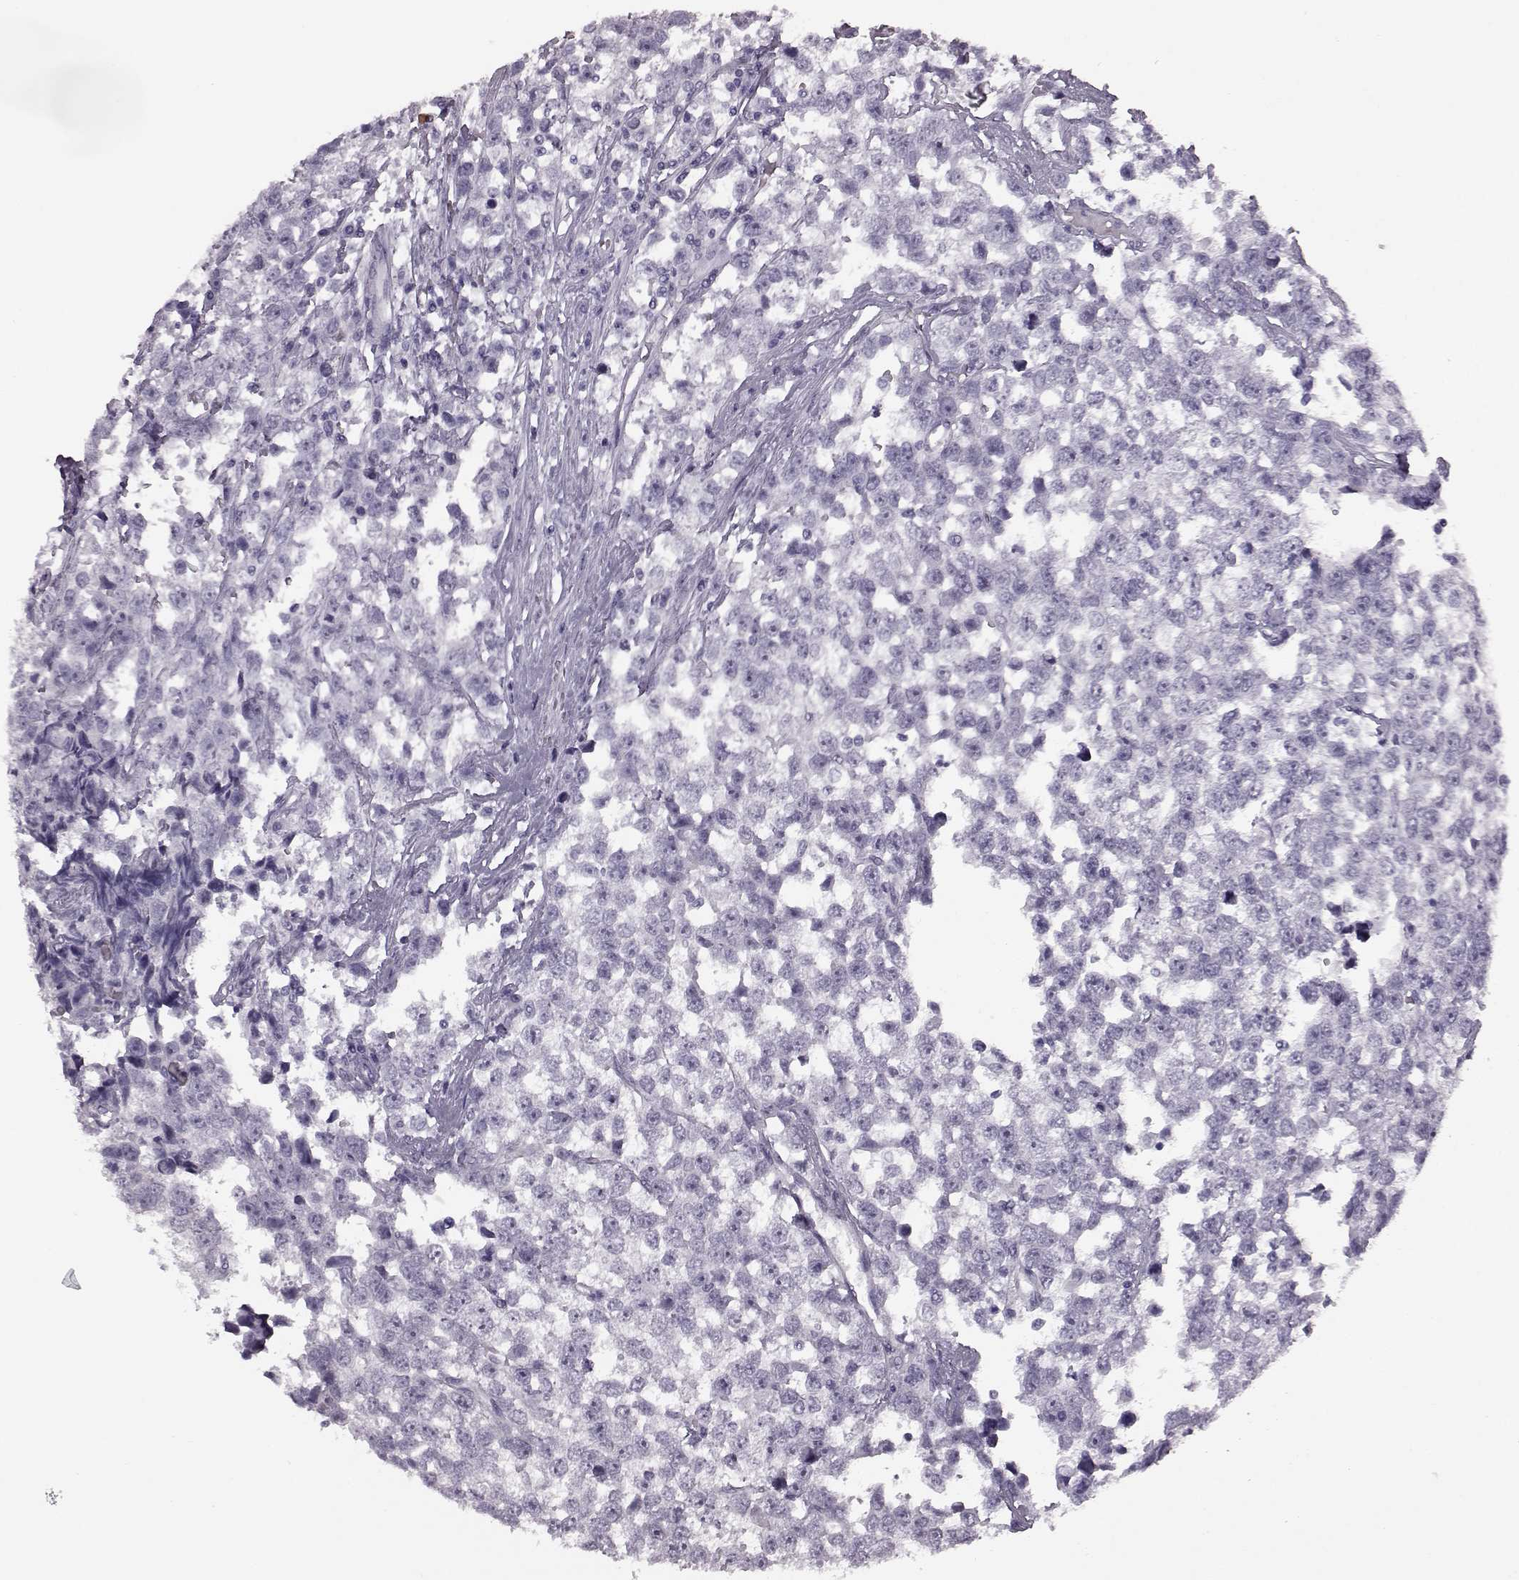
{"staining": {"intensity": "negative", "quantity": "none", "location": "none"}, "tissue": "testis cancer", "cell_type": "Tumor cells", "image_type": "cancer", "snomed": [{"axis": "morphology", "description": "Seminoma, NOS"}, {"axis": "topography", "description": "Testis"}], "caption": "High power microscopy histopathology image of an immunohistochemistry (IHC) photomicrograph of seminoma (testis), revealing no significant positivity in tumor cells. (DAB immunohistochemistry visualized using brightfield microscopy, high magnification).", "gene": "PRPH2", "patient": {"sex": "male", "age": 34}}